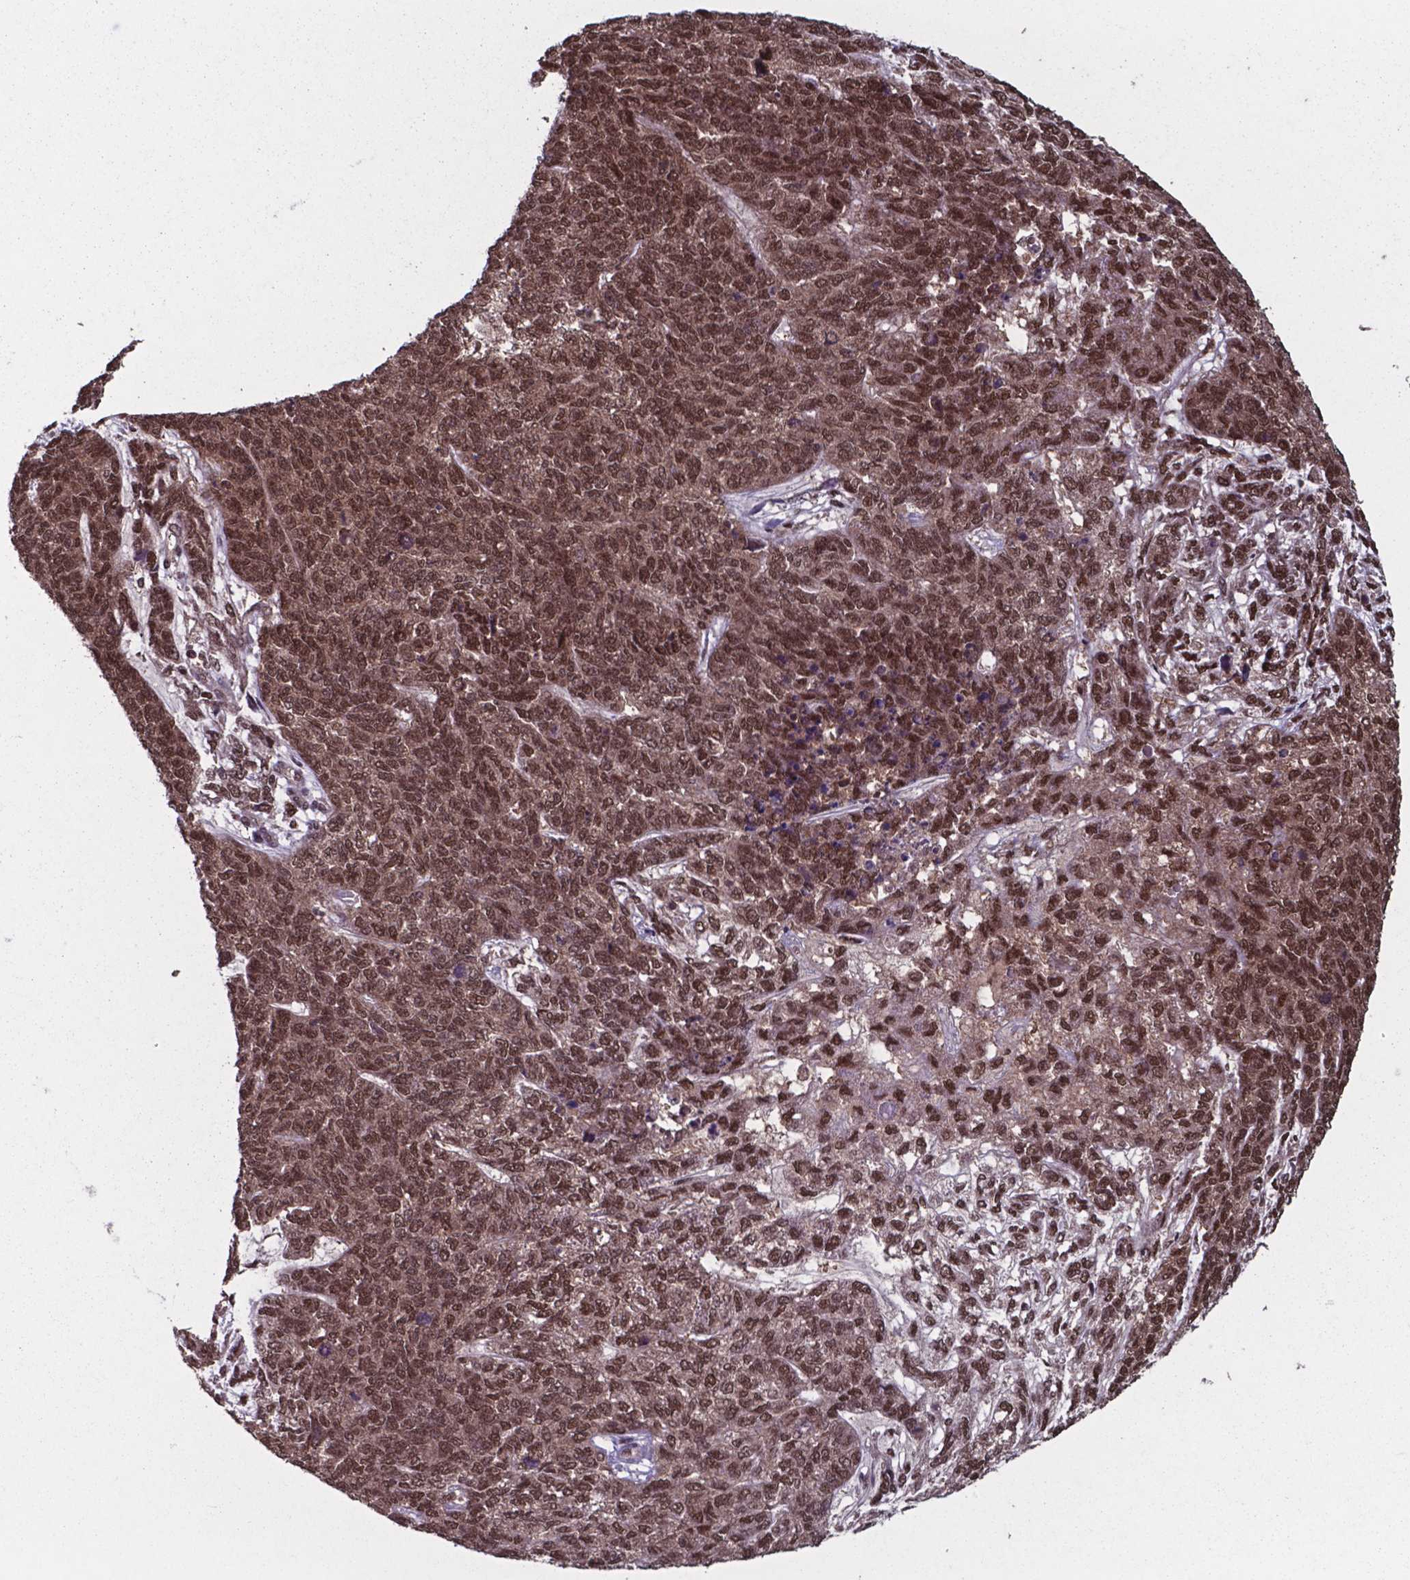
{"staining": {"intensity": "strong", "quantity": ">75%", "location": "nuclear"}, "tissue": "cervical cancer", "cell_type": "Tumor cells", "image_type": "cancer", "snomed": [{"axis": "morphology", "description": "Squamous cell carcinoma, NOS"}, {"axis": "topography", "description": "Cervix"}], "caption": "Cervical cancer stained with a protein marker reveals strong staining in tumor cells.", "gene": "UBA1", "patient": {"sex": "female", "age": 63}}